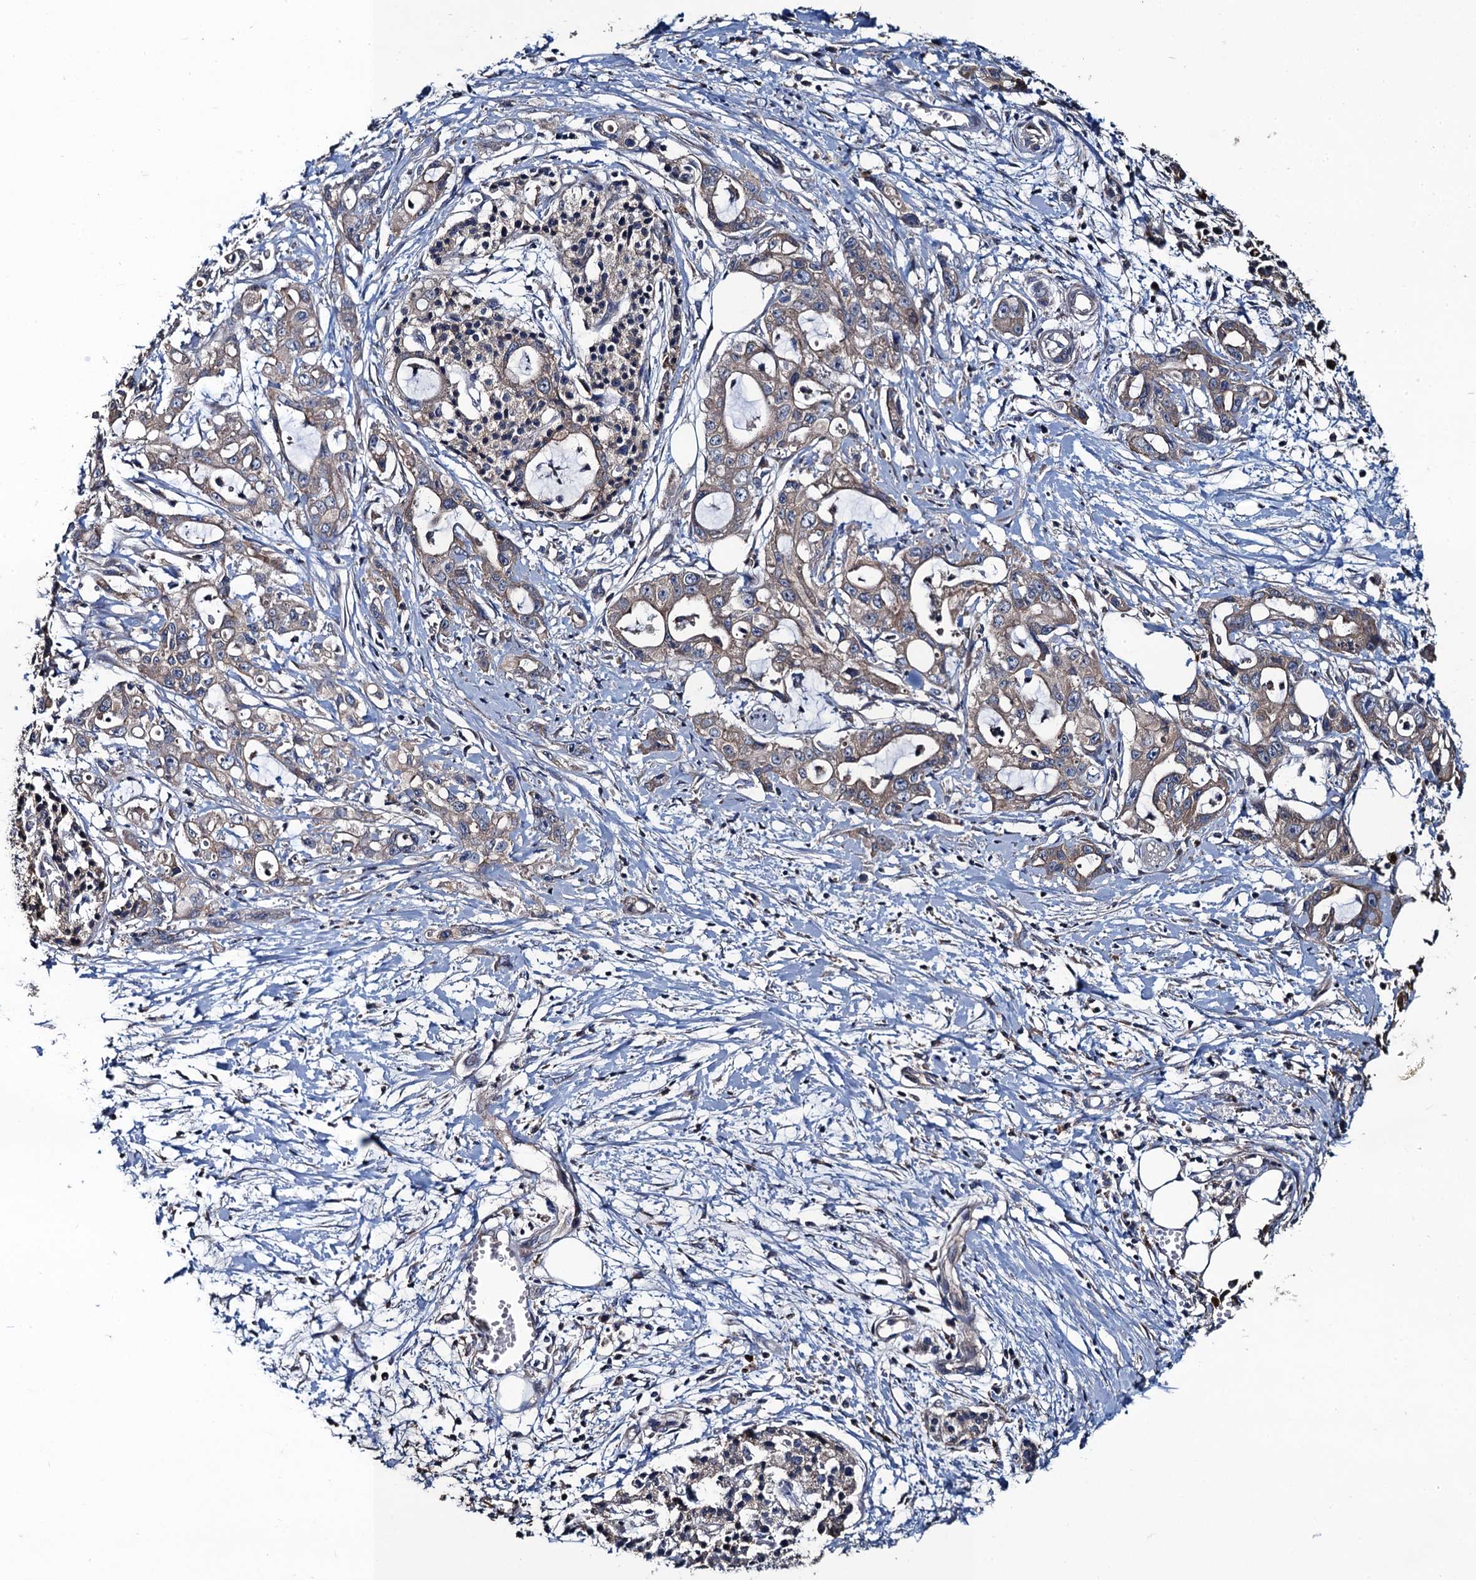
{"staining": {"intensity": "weak", "quantity": ">75%", "location": "cytoplasmic/membranous"}, "tissue": "pancreatic cancer", "cell_type": "Tumor cells", "image_type": "cancer", "snomed": [{"axis": "morphology", "description": "Adenocarcinoma, NOS"}, {"axis": "topography", "description": "Pancreas"}], "caption": "A photomicrograph of human pancreatic adenocarcinoma stained for a protein shows weak cytoplasmic/membranous brown staining in tumor cells.", "gene": "SNAP29", "patient": {"sex": "male", "age": 68}}